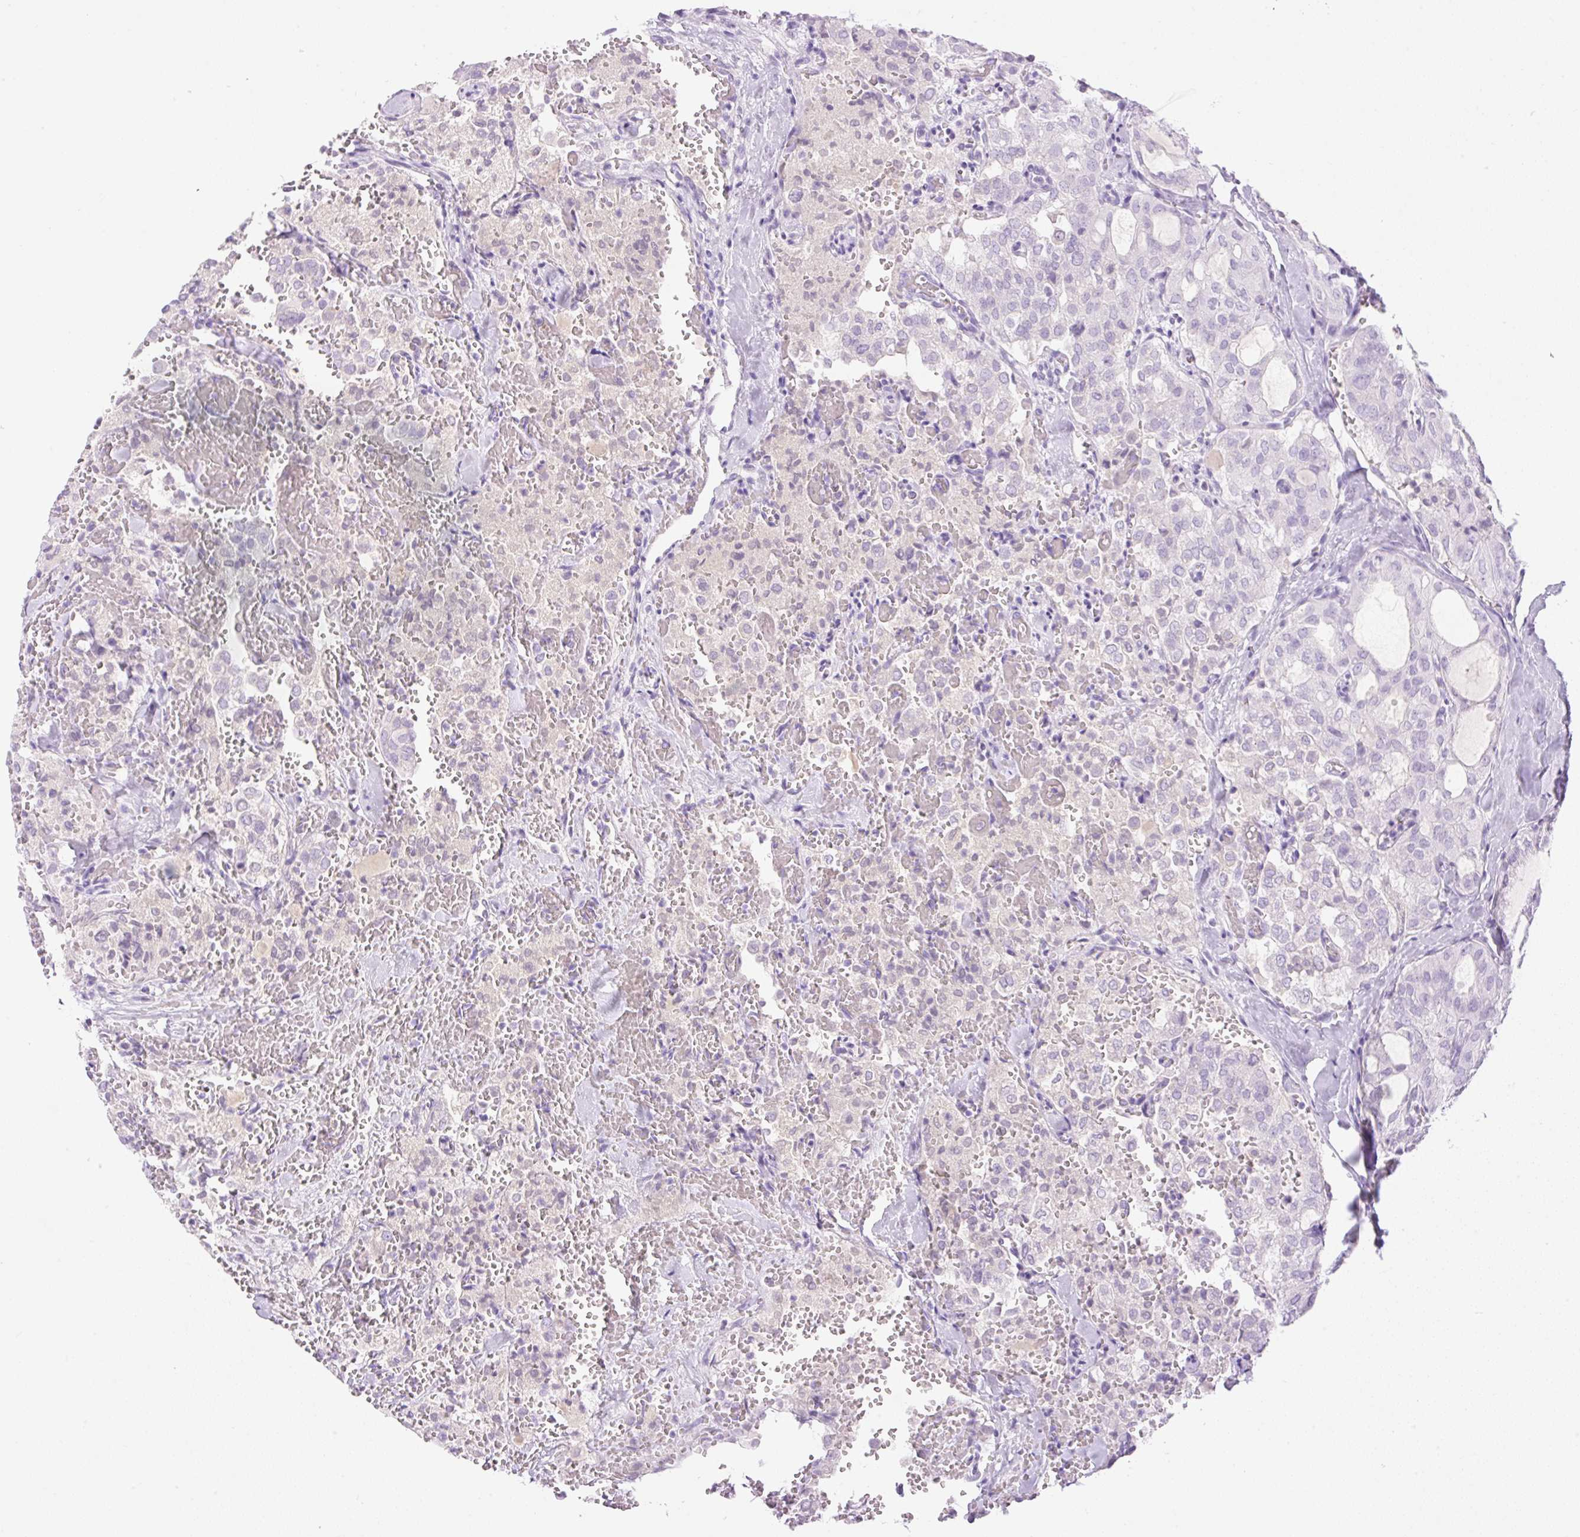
{"staining": {"intensity": "negative", "quantity": "none", "location": "none"}, "tissue": "thyroid cancer", "cell_type": "Tumor cells", "image_type": "cancer", "snomed": [{"axis": "morphology", "description": "Follicular adenoma carcinoma, NOS"}, {"axis": "topography", "description": "Thyroid gland"}], "caption": "Protein analysis of thyroid cancer displays no significant positivity in tumor cells.", "gene": "PALM3", "patient": {"sex": "male", "age": 75}}